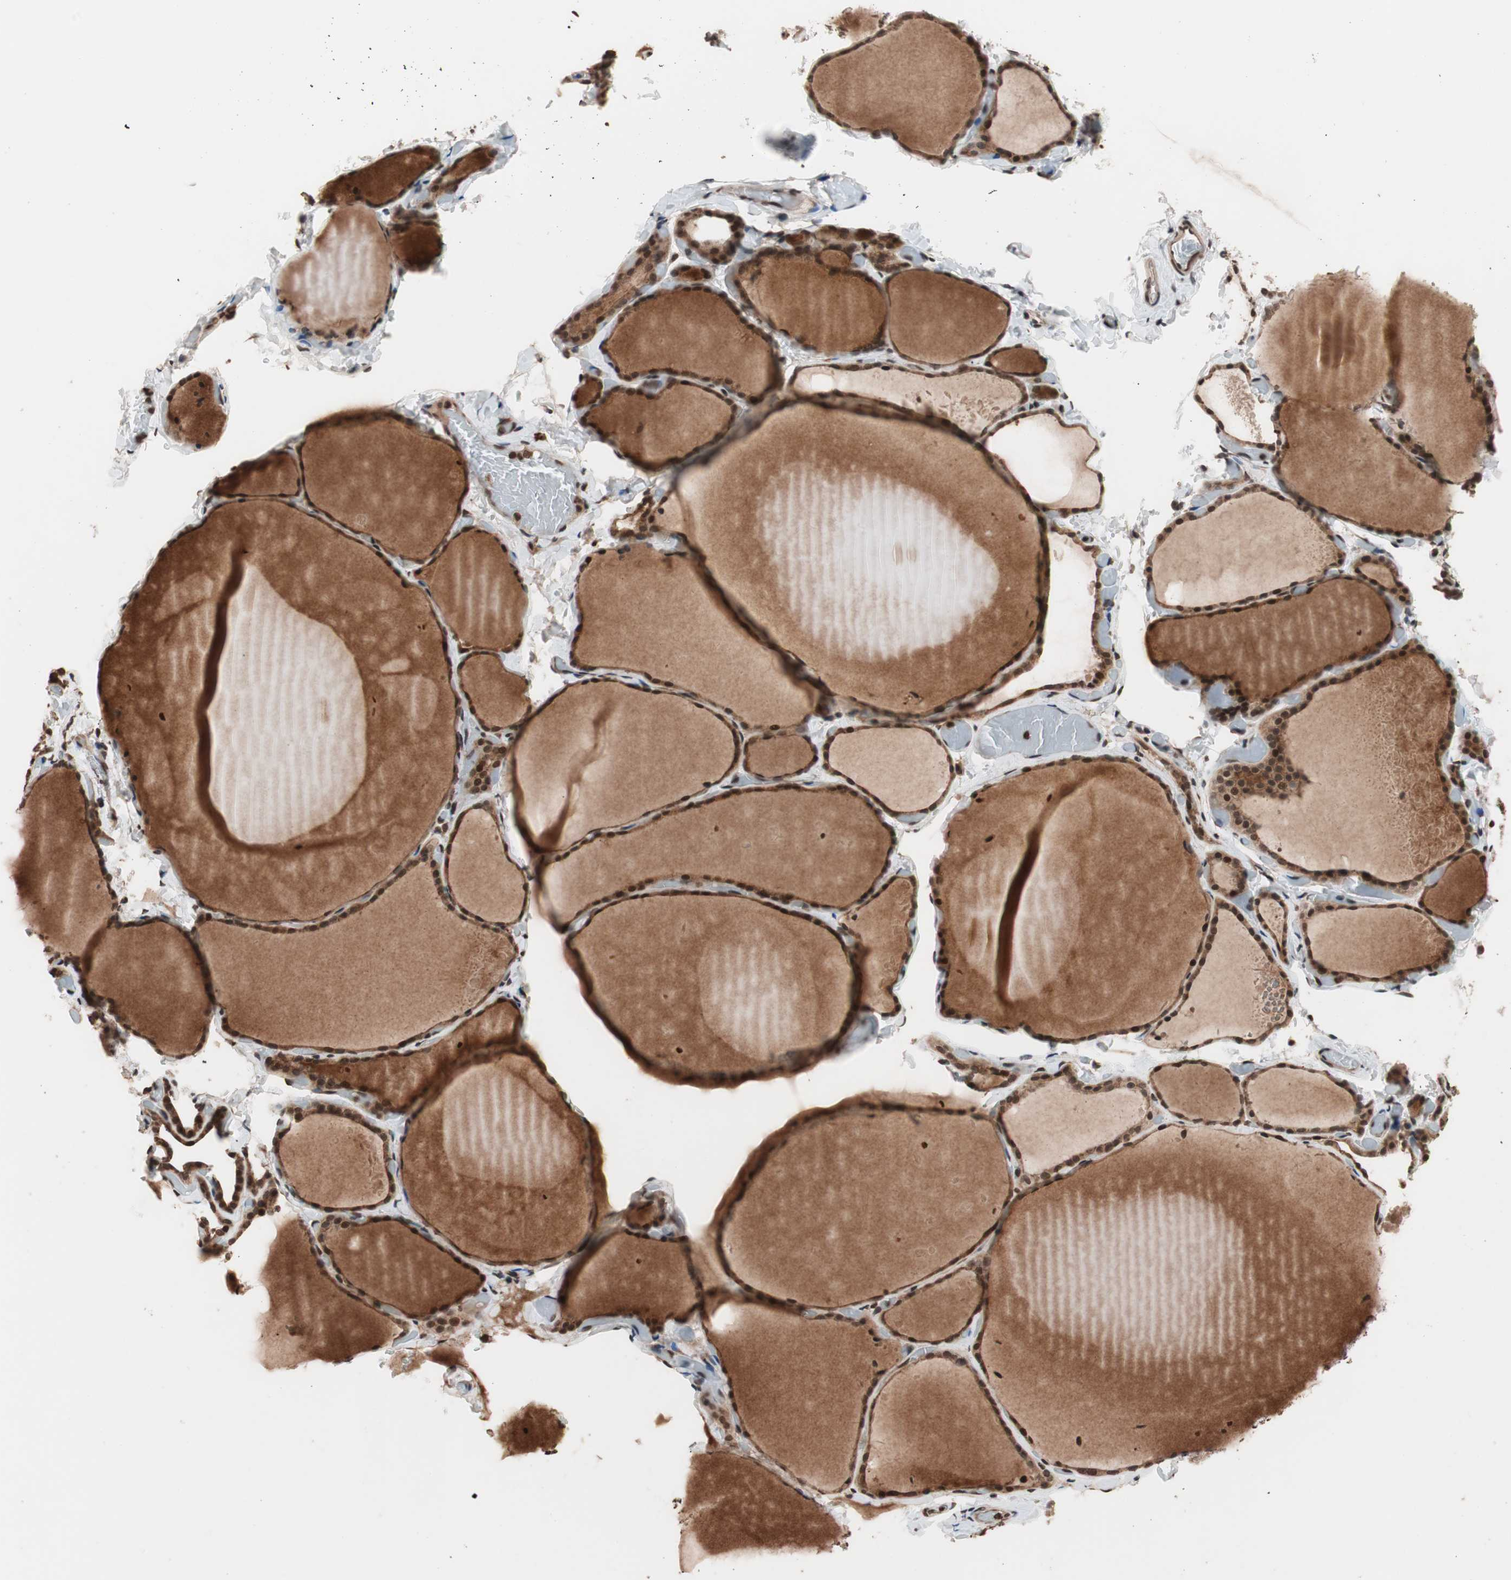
{"staining": {"intensity": "moderate", "quantity": "25%-75%", "location": "cytoplasmic/membranous,nuclear"}, "tissue": "thyroid gland", "cell_type": "Glandular cells", "image_type": "normal", "snomed": [{"axis": "morphology", "description": "Normal tissue, NOS"}, {"axis": "topography", "description": "Thyroid gland"}], "caption": "Protein expression analysis of benign thyroid gland demonstrates moderate cytoplasmic/membranous,nuclear positivity in approximately 25%-75% of glandular cells. The staining was performed using DAB (3,3'-diaminobenzidine) to visualize the protein expression in brown, while the nuclei were stained in blue with hematoxylin (Magnification: 20x).", "gene": "ZFC3H1", "patient": {"sex": "female", "age": 22}}